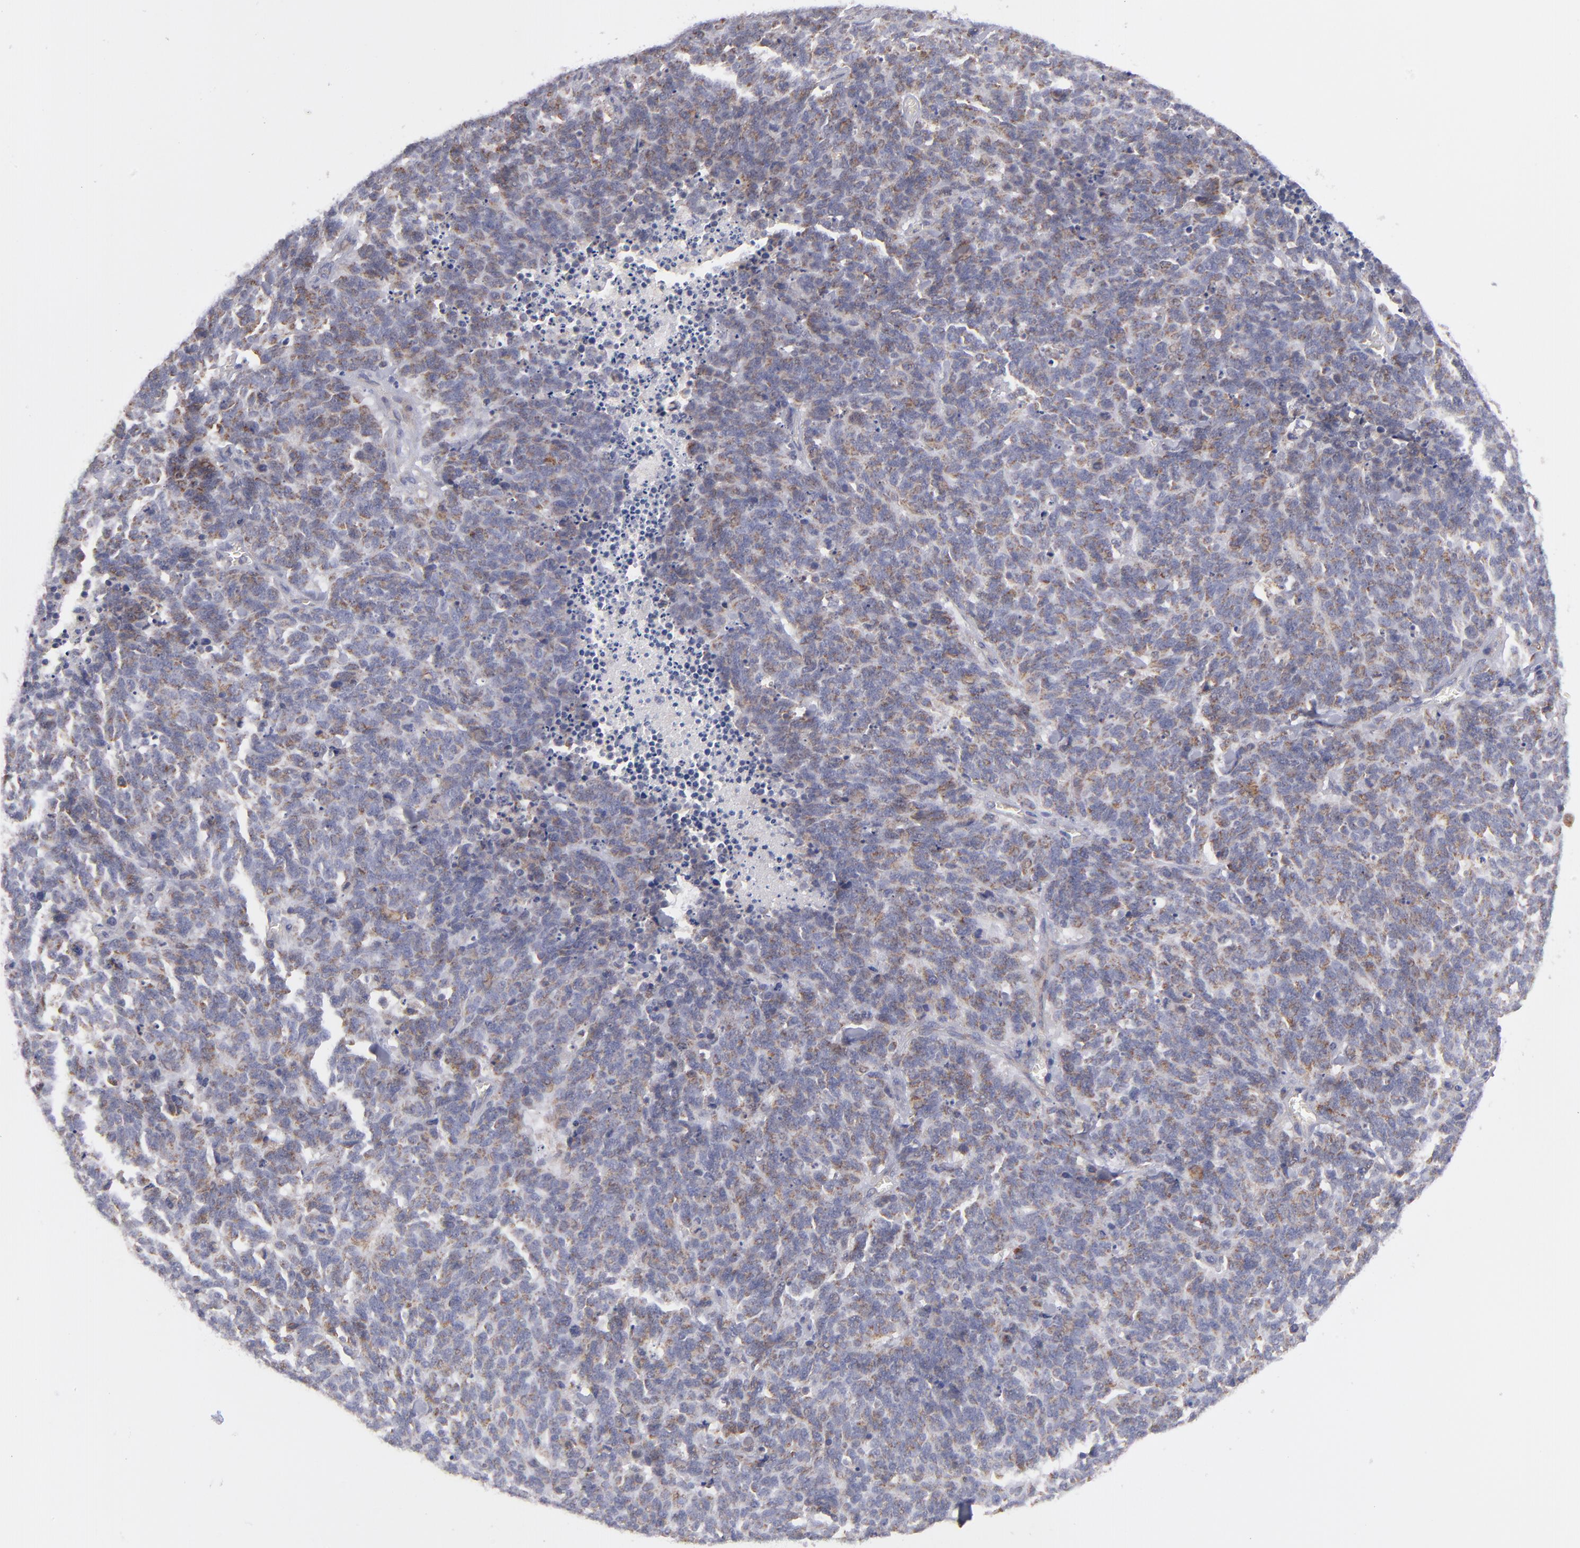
{"staining": {"intensity": "weak", "quantity": "25%-75%", "location": "cytoplasmic/membranous"}, "tissue": "lung cancer", "cell_type": "Tumor cells", "image_type": "cancer", "snomed": [{"axis": "morphology", "description": "Neoplasm, malignant, NOS"}, {"axis": "topography", "description": "Lung"}], "caption": "Tumor cells exhibit weak cytoplasmic/membranous staining in about 25%-75% of cells in lung cancer (malignant neoplasm).", "gene": "HCCS", "patient": {"sex": "female", "age": 58}}